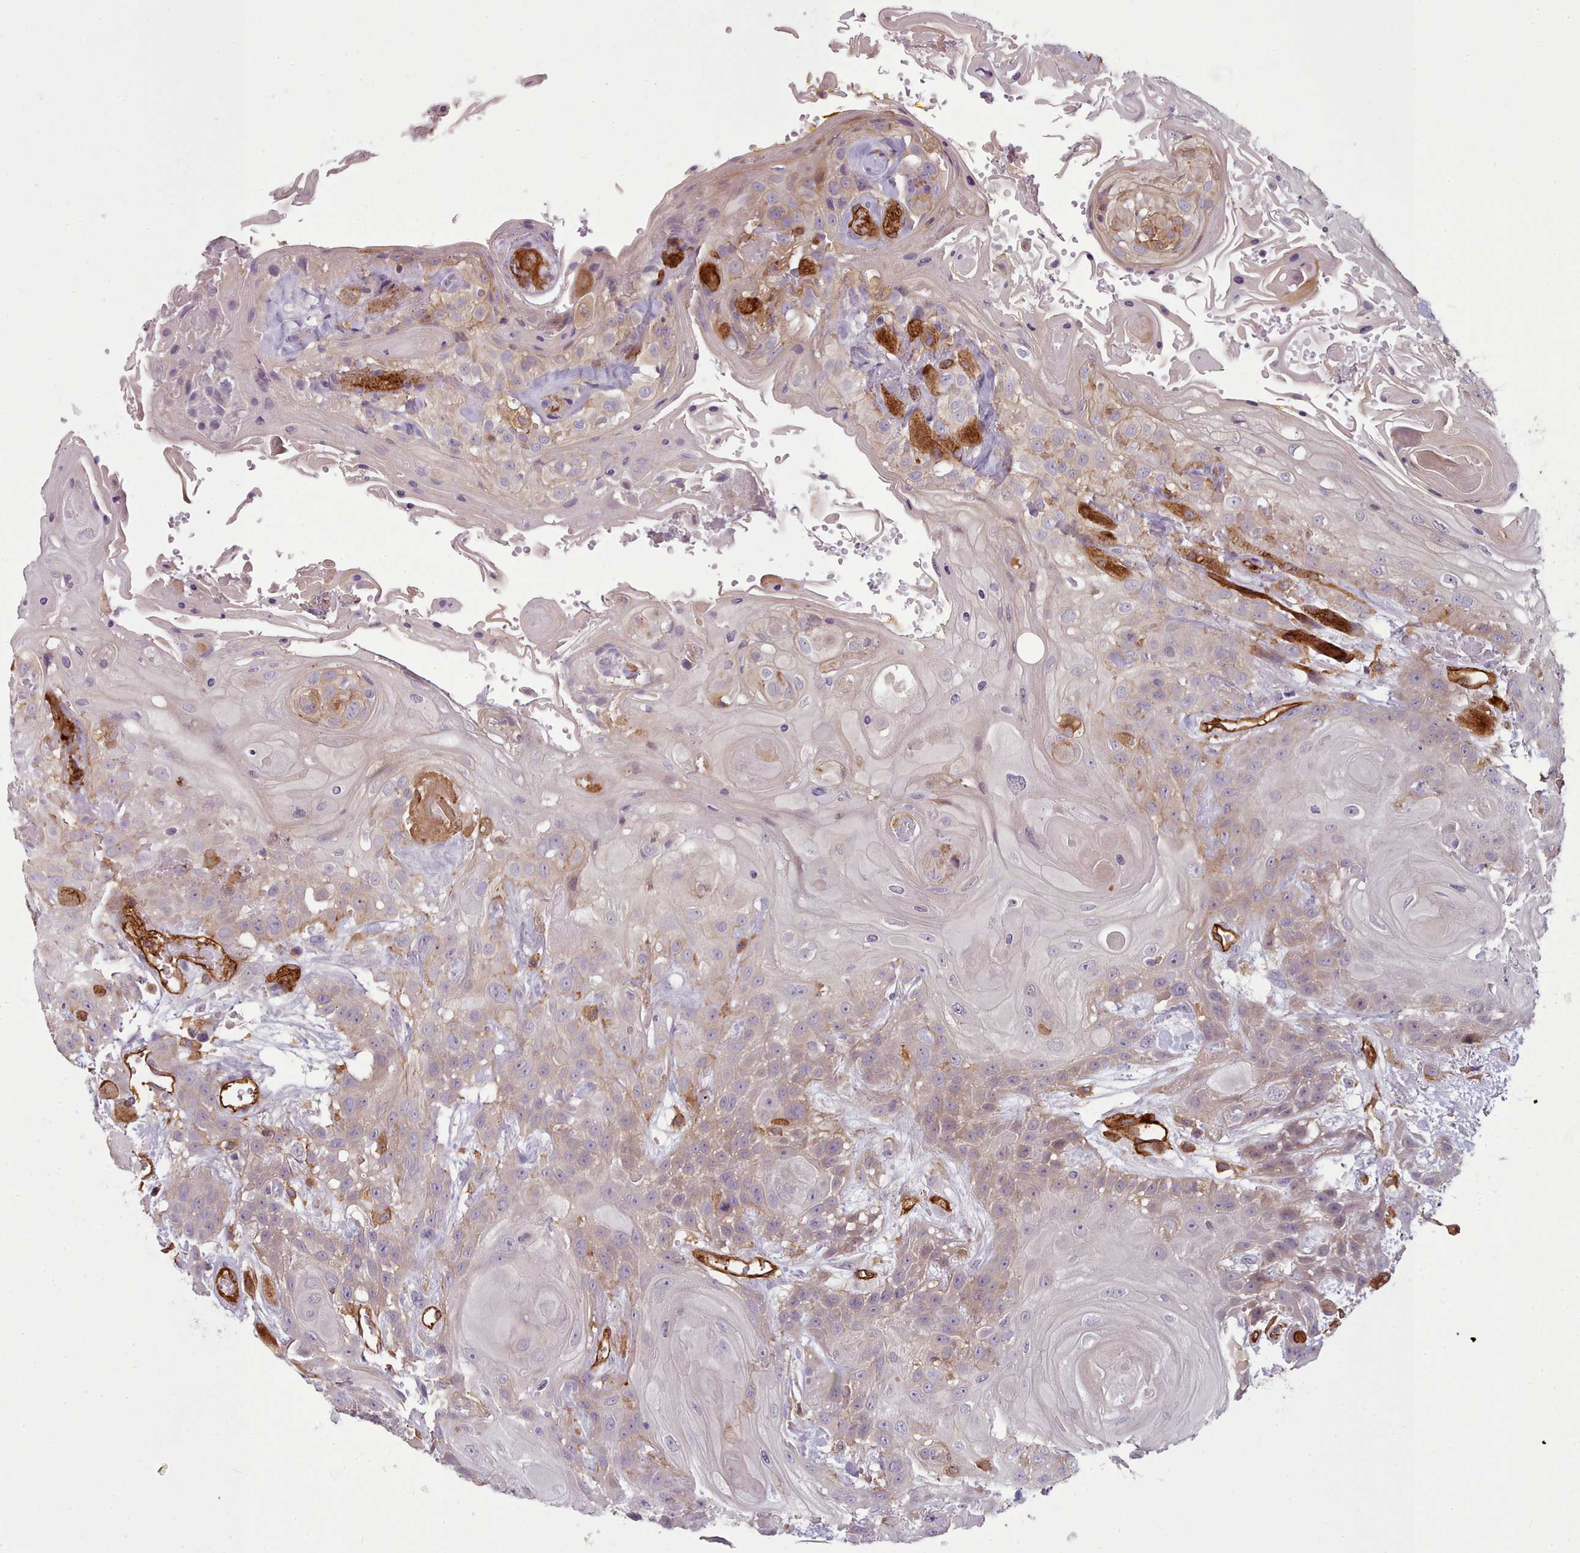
{"staining": {"intensity": "weak", "quantity": "25%-75%", "location": "cytoplasmic/membranous"}, "tissue": "head and neck cancer", "cell_type": "Tumor cells", "image_type": "cancer", "snomed": [{"axis": "morphology", "description": "Squamous cell carcinoma, NOS"}, {"axis": "topography", "description": "Head-Neck"}], "caption": "This is an image of IHC staining of head and neck squamous cell carcinoma, which shows weak expression in the cytoplasmic/membranous of tumor cells.", "gene": "CD300LF", "patient": {"sex": "female", "age": 43}}